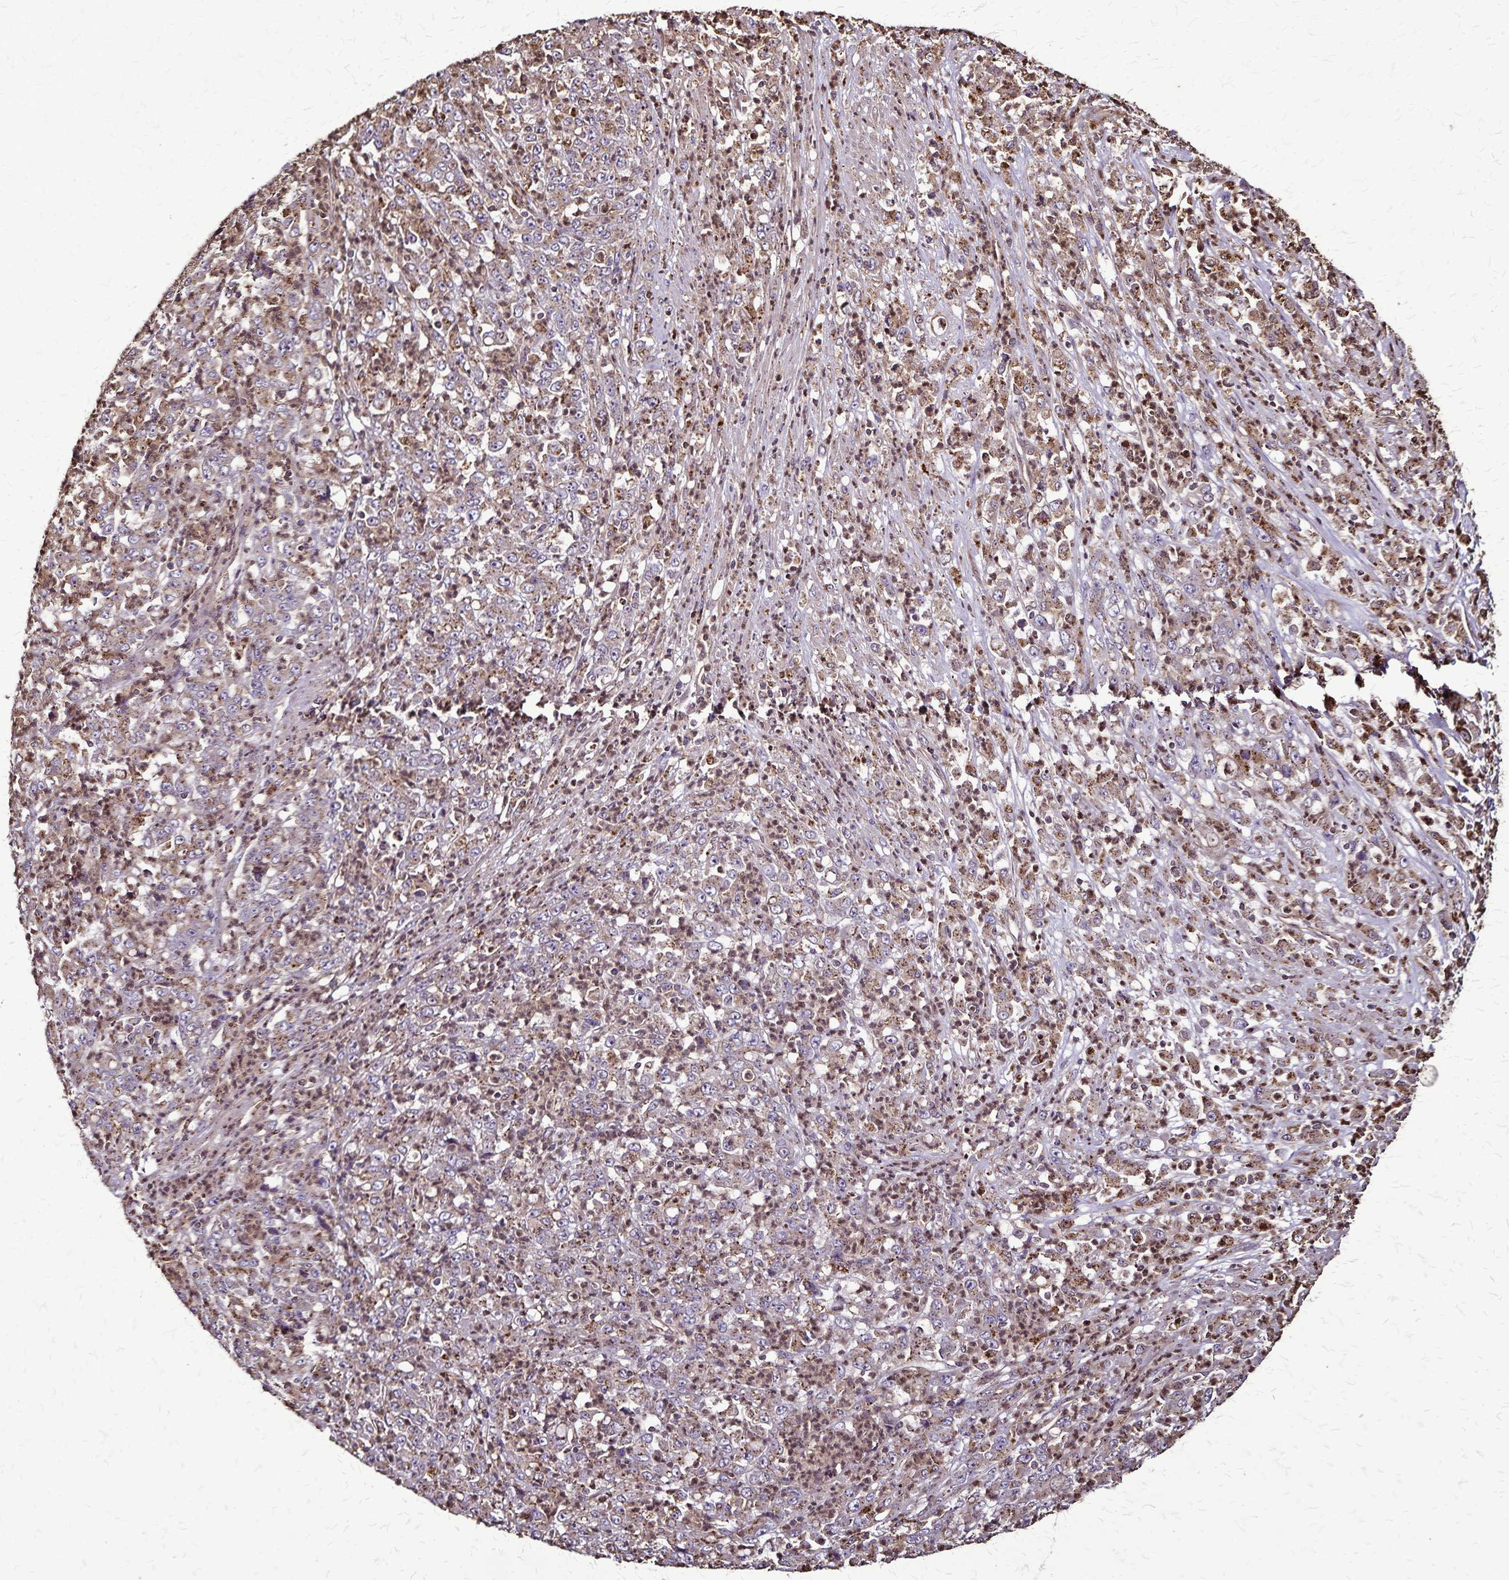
{"staining": {"intensity": "moderate", "quantity": ">75%", "location": "cytoplasmic/membranous"}, "tissue": "stomach cancer", "cell_type": "Tumor cells", "image_type": "cancer", "snomed": [{"axis": "morphology", "description": "Adenocarcinoma, NOS"}, {"axis": "topography", "description": "Stomach, lower"}], "caption": "Immunohistochemical staining of stomach cancer exhibits moderate cytoplasmic/membranous protein expression in about >75% of tumor cells.", "gene": "CHMP1B", "patient": {"sex": "female", "age": 71}}